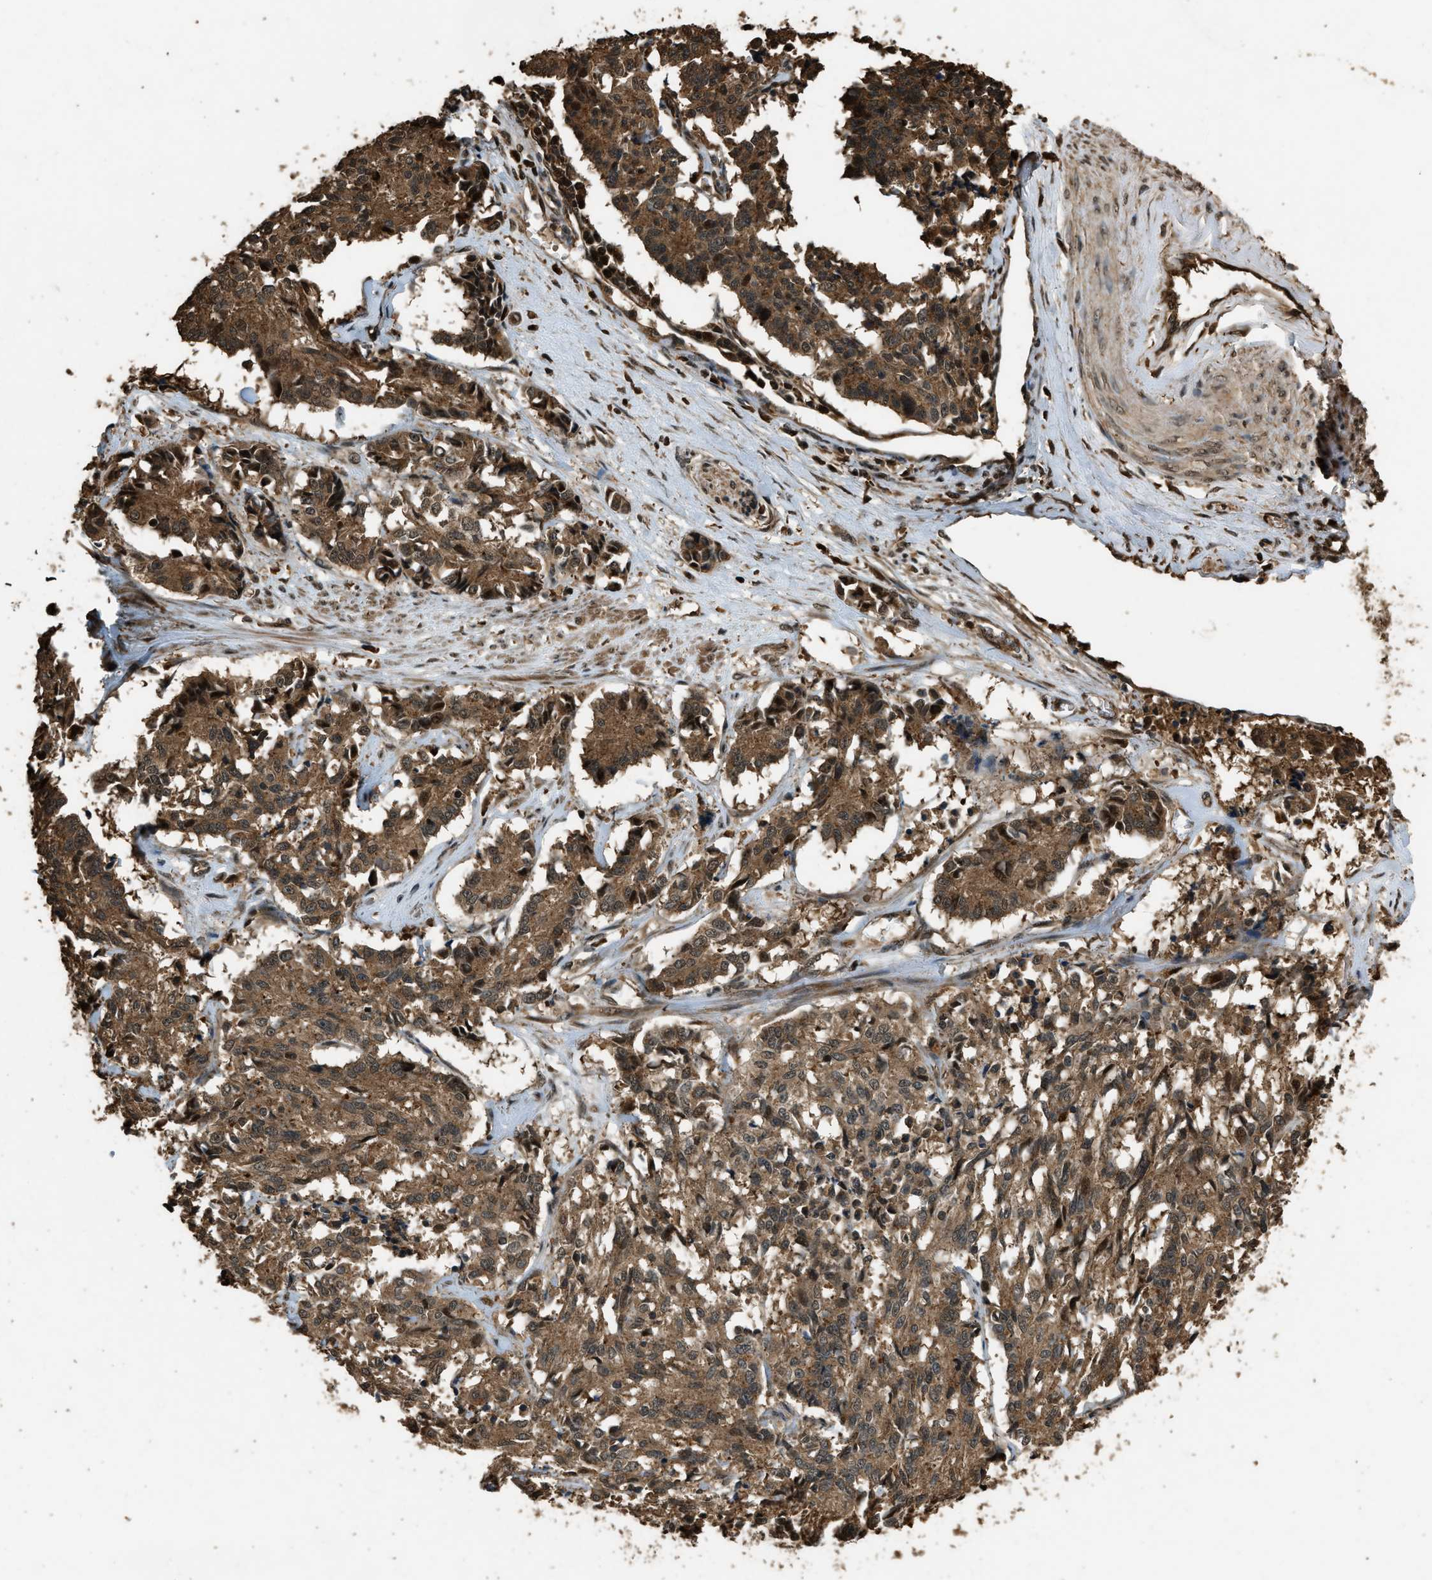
{"staining": {"intensity": "moderate", "quantity": ">75%", "location": "cytoplasmic/membranous"}, "tissue": "cervical cancer", "cell_type": "Tumor cells", "image_type": "cancer", "snomed": [{"axis": "morphology", "description": "Squamous cell carcinoma, NOS"}, {"axis": "topography", "description": "Cervix"}], "caption": "Immunohistochemical staining of human cervical squamous cell carcinoma demonstrates moderate cytoplasmic/membranous protein staining in about >75% of tumor cells. (DAB IHC with brightfield microscopy, high magnification).", "gene": "RAP2A", "patient": {"sex": "female", "age": 35}}